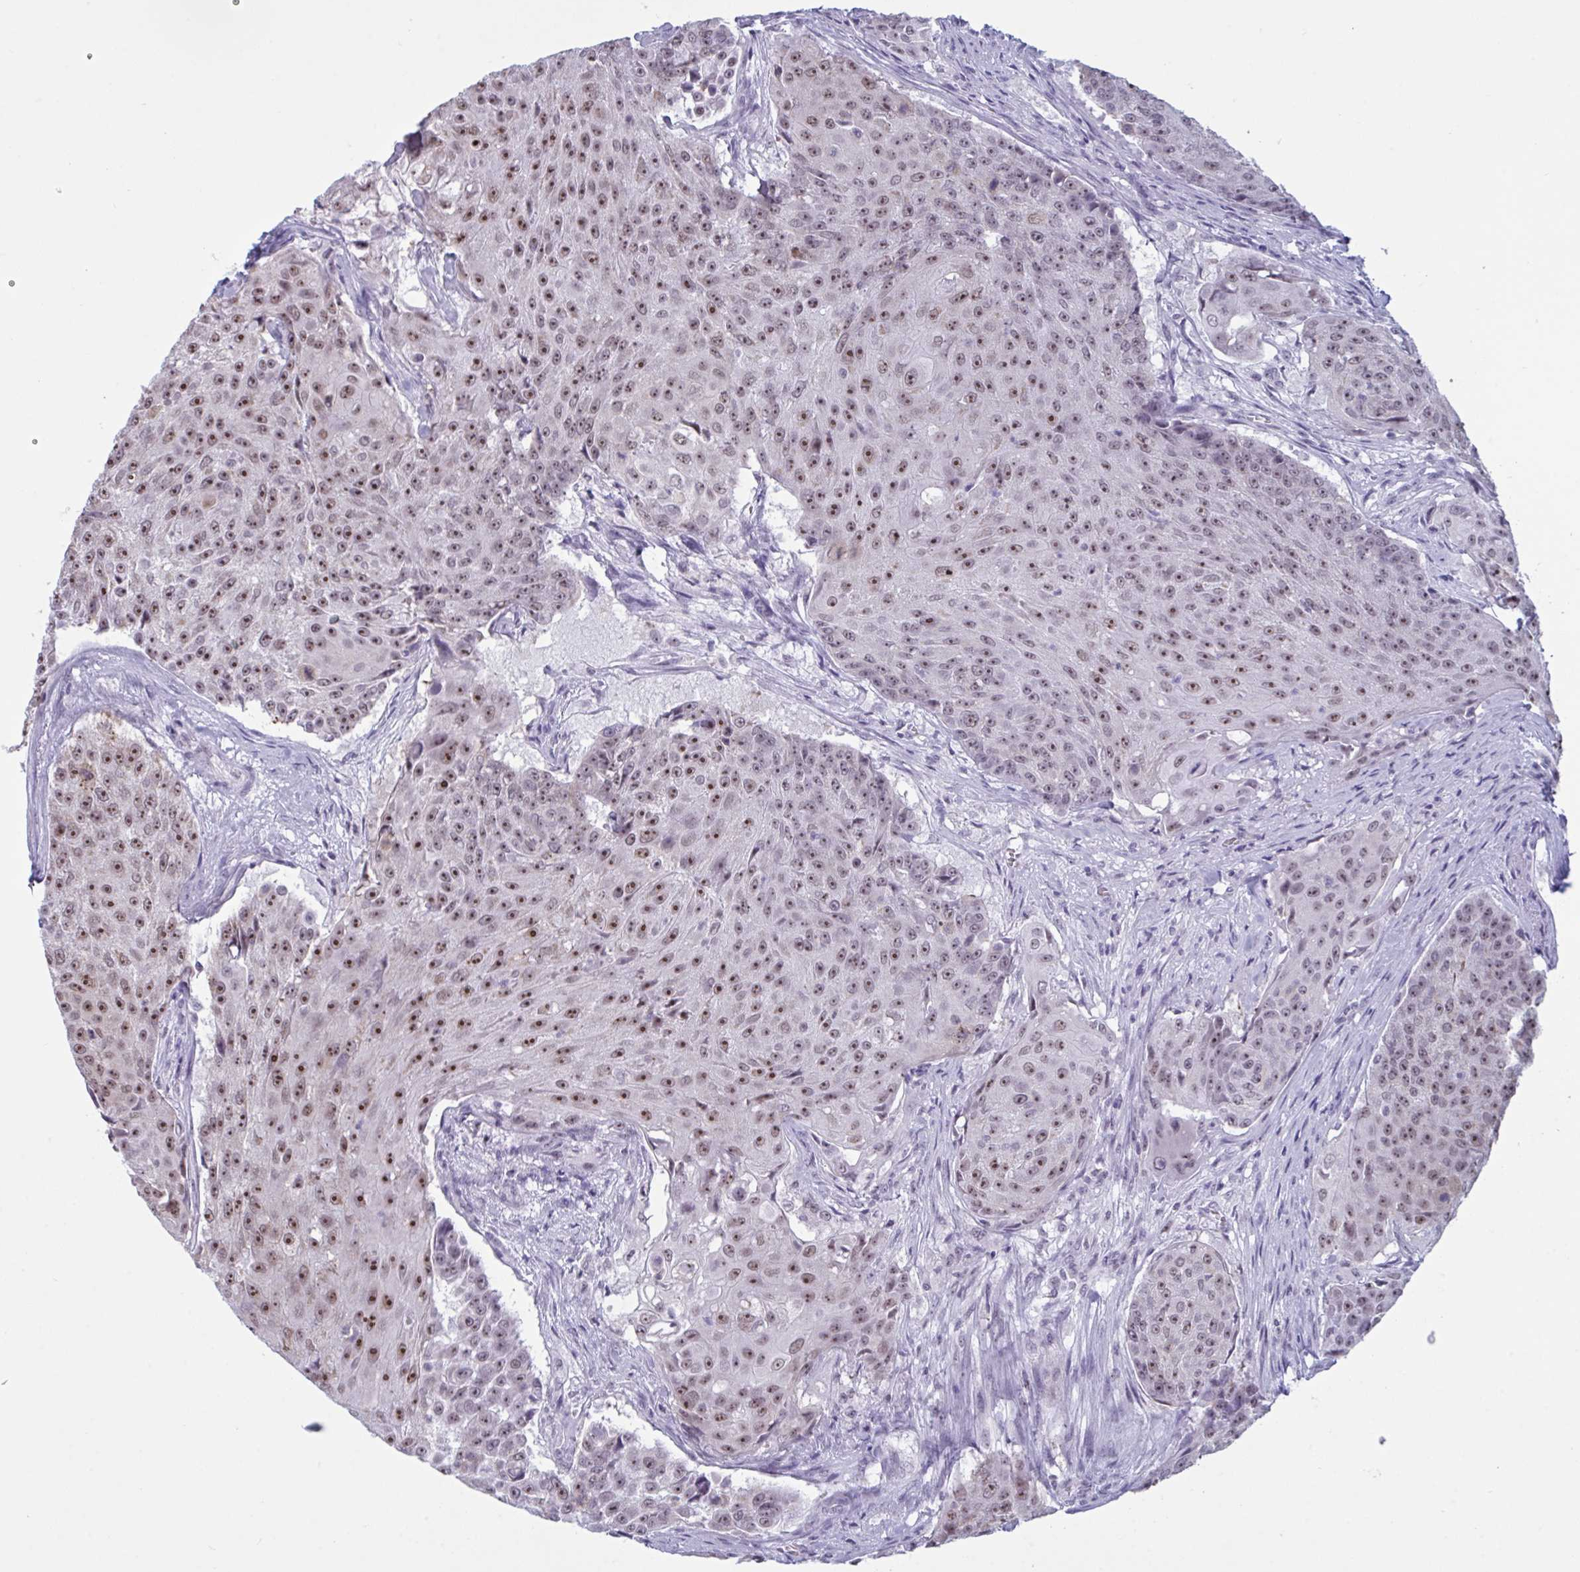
{"staining": {"intensity": "moderate", "quantity": ">75%", "location": "nuclear"}, "tissue": "urothelial cancer", "cell_type": "Tumor cells", "image_type": "cancer", "snomed": [{"axis": "morphology", "description": "Urothelial carcinoma, High grade"}, {"axis": "topography", "description": "Urinary bladder"}], "caption": "High-grade urothelial carcinoma was stained to show a protein in brown. There is medium levels of moderate nuclear positivity in approximately >75% of tumor cells.", "gene": "TGM6", "patient": {"sex": "female", "age": 63}}